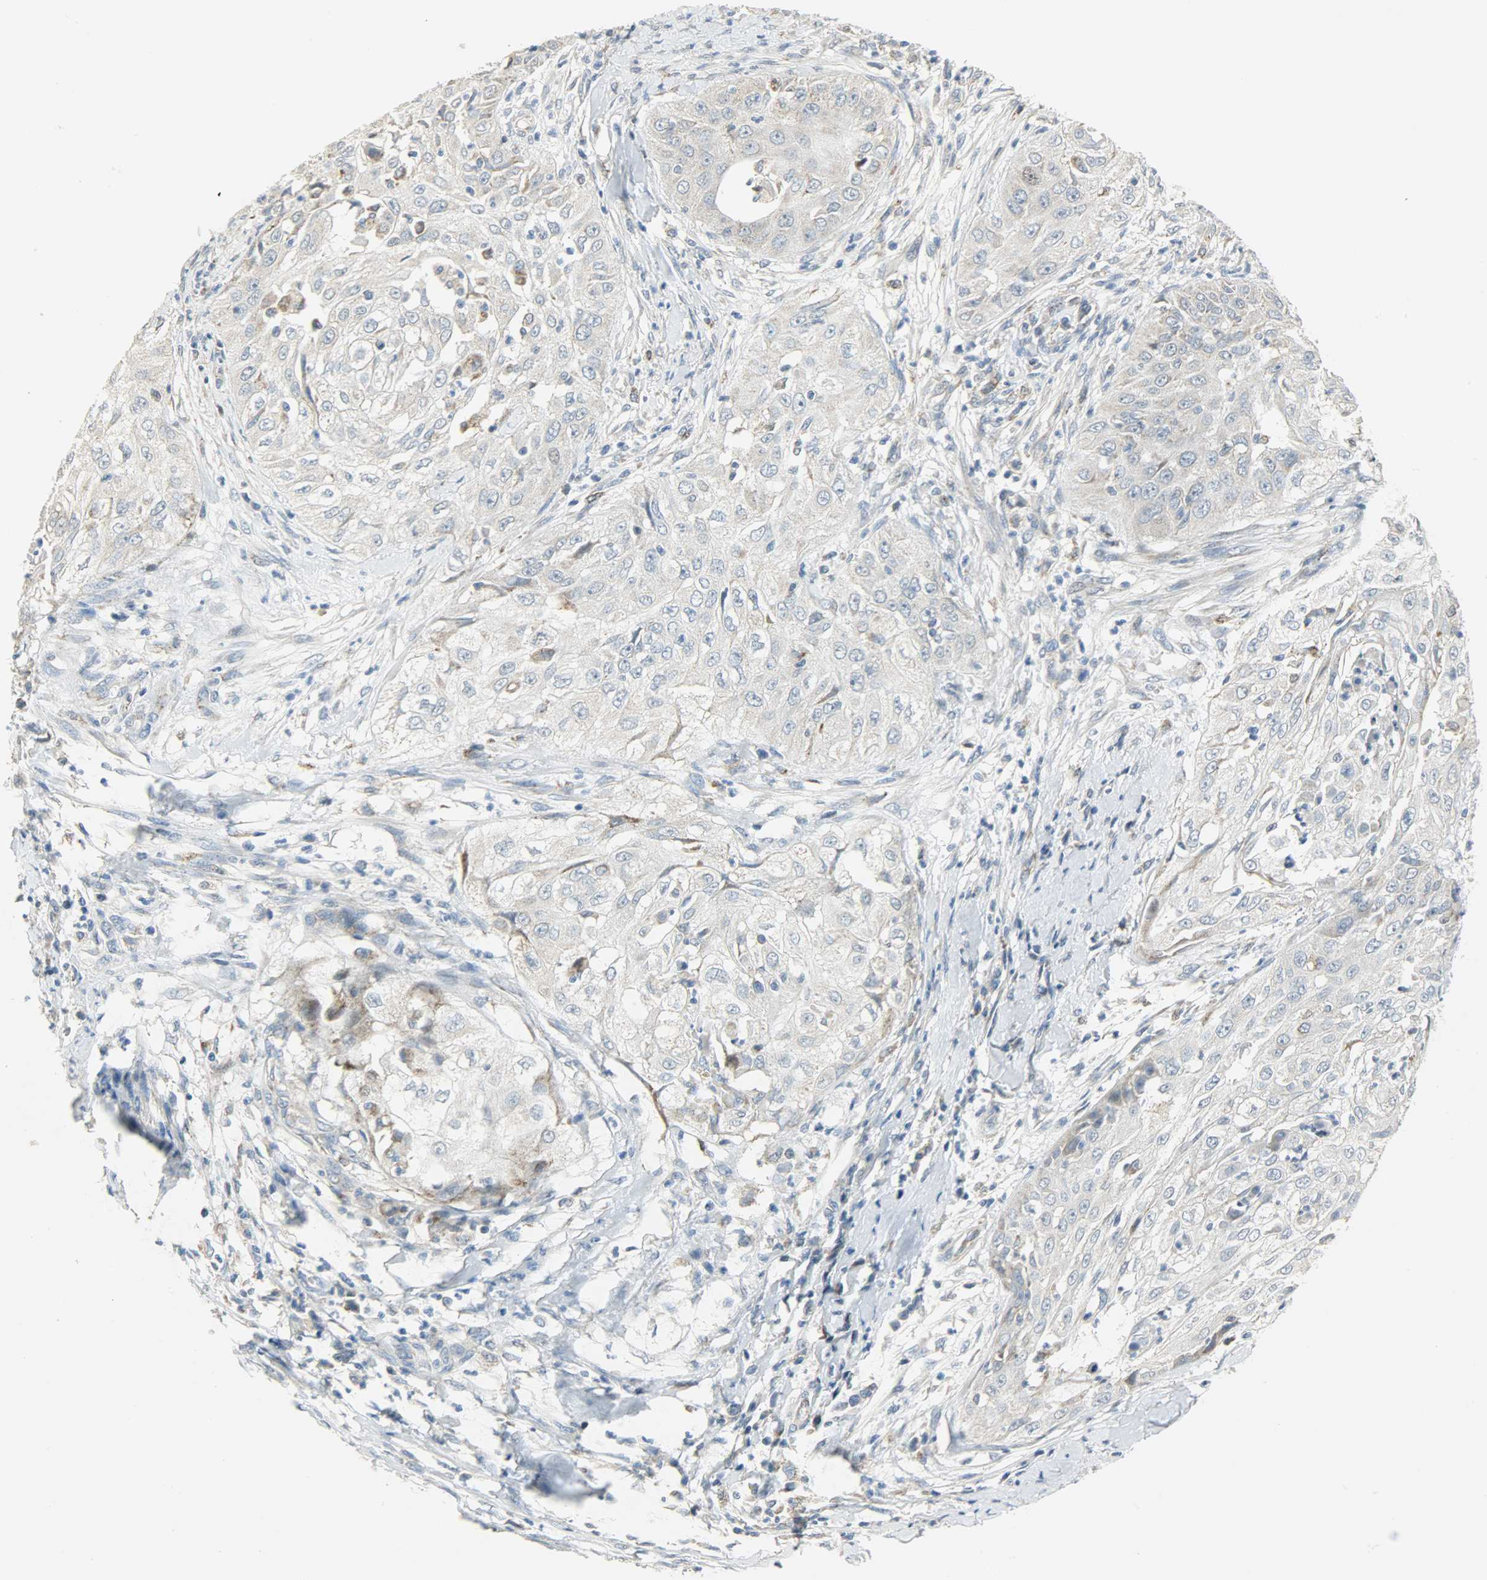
{"staining": {"intensity": "negative", "quantity": "none", "location": "none"}, "tissue": "cervical cancer", "cell_type": "Tumor cells", "image_type": "cancer", "snomed": [{"axis": "morphology", "description": "Squamous cell carcinoma, NOS"}, {"axis": "topography", "description": "Cervix"}], "caption": "Histopathology image shows no significant protein positivity in tumor cells of cervical cancer (squamous cell carcinoma).", "gene": "PPP1R1B", "patient": {"sex": "female", "age": 64}}